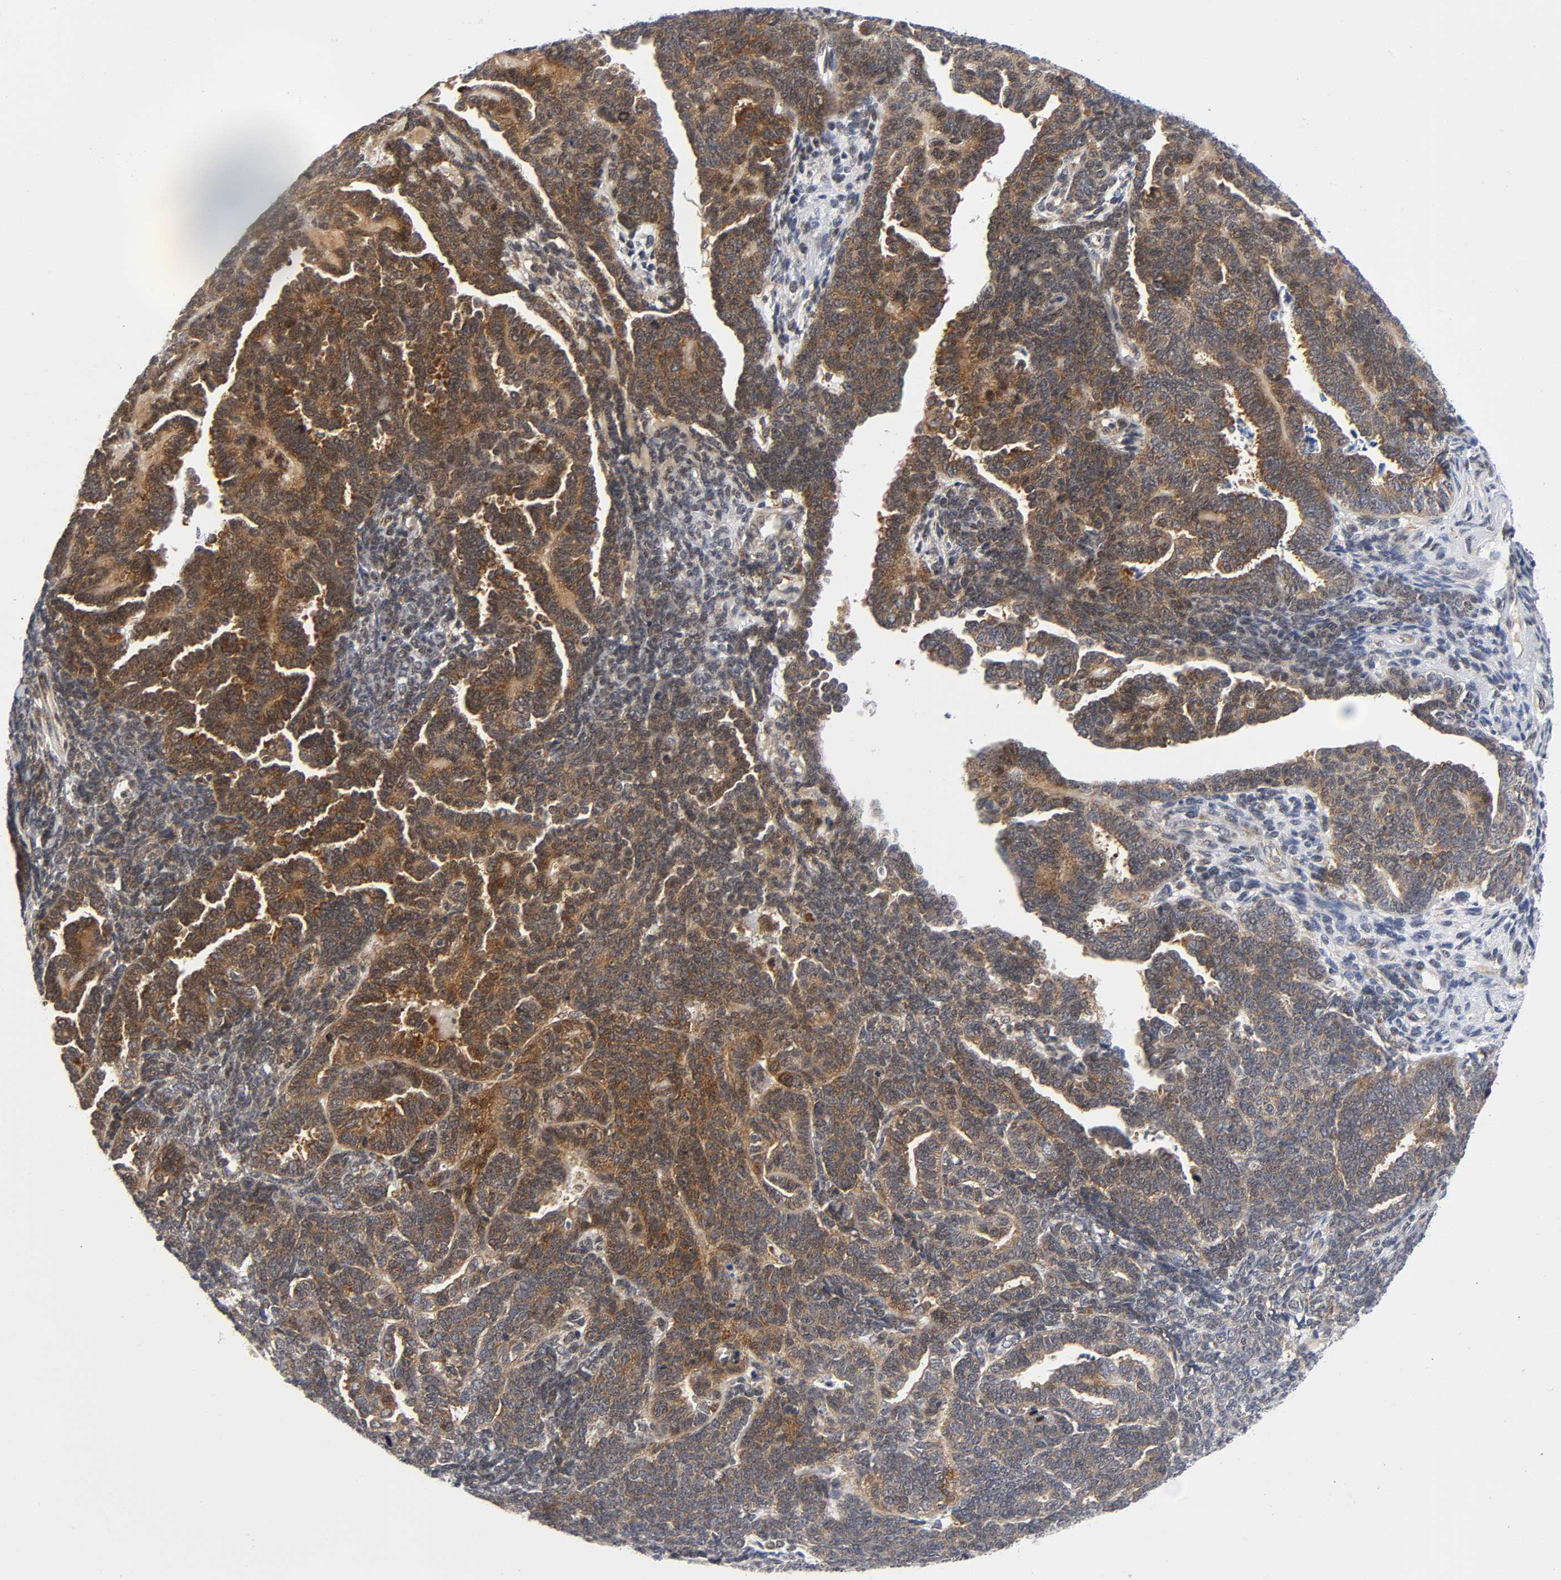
{"staining": {"intensity": "strong", "quantity": ">75%", "location": "cytoplasmic/membranous"}, "tissue": "endometrial cancer", "cell_type": "Tumor cells", "image_type": "cancer", "snomed": [{"axis": "morphology", "description": "Neoplasm, malignant, NOS"}, {"axis": "topography", "description": "Endometrium"}], "caption": "IHC micrograph of neoplastic tissue: human endometrial cancer (malignant neoplasm) stained using immunohistochemistry displays high levels of strong protein expression localized specifically in the cytoplasmic/membranous of tumor cells, appearing as a cytoplasmic/membranous brown color.", "gene": "EIF5", "patient": {"sex": "female", "age": 74}}